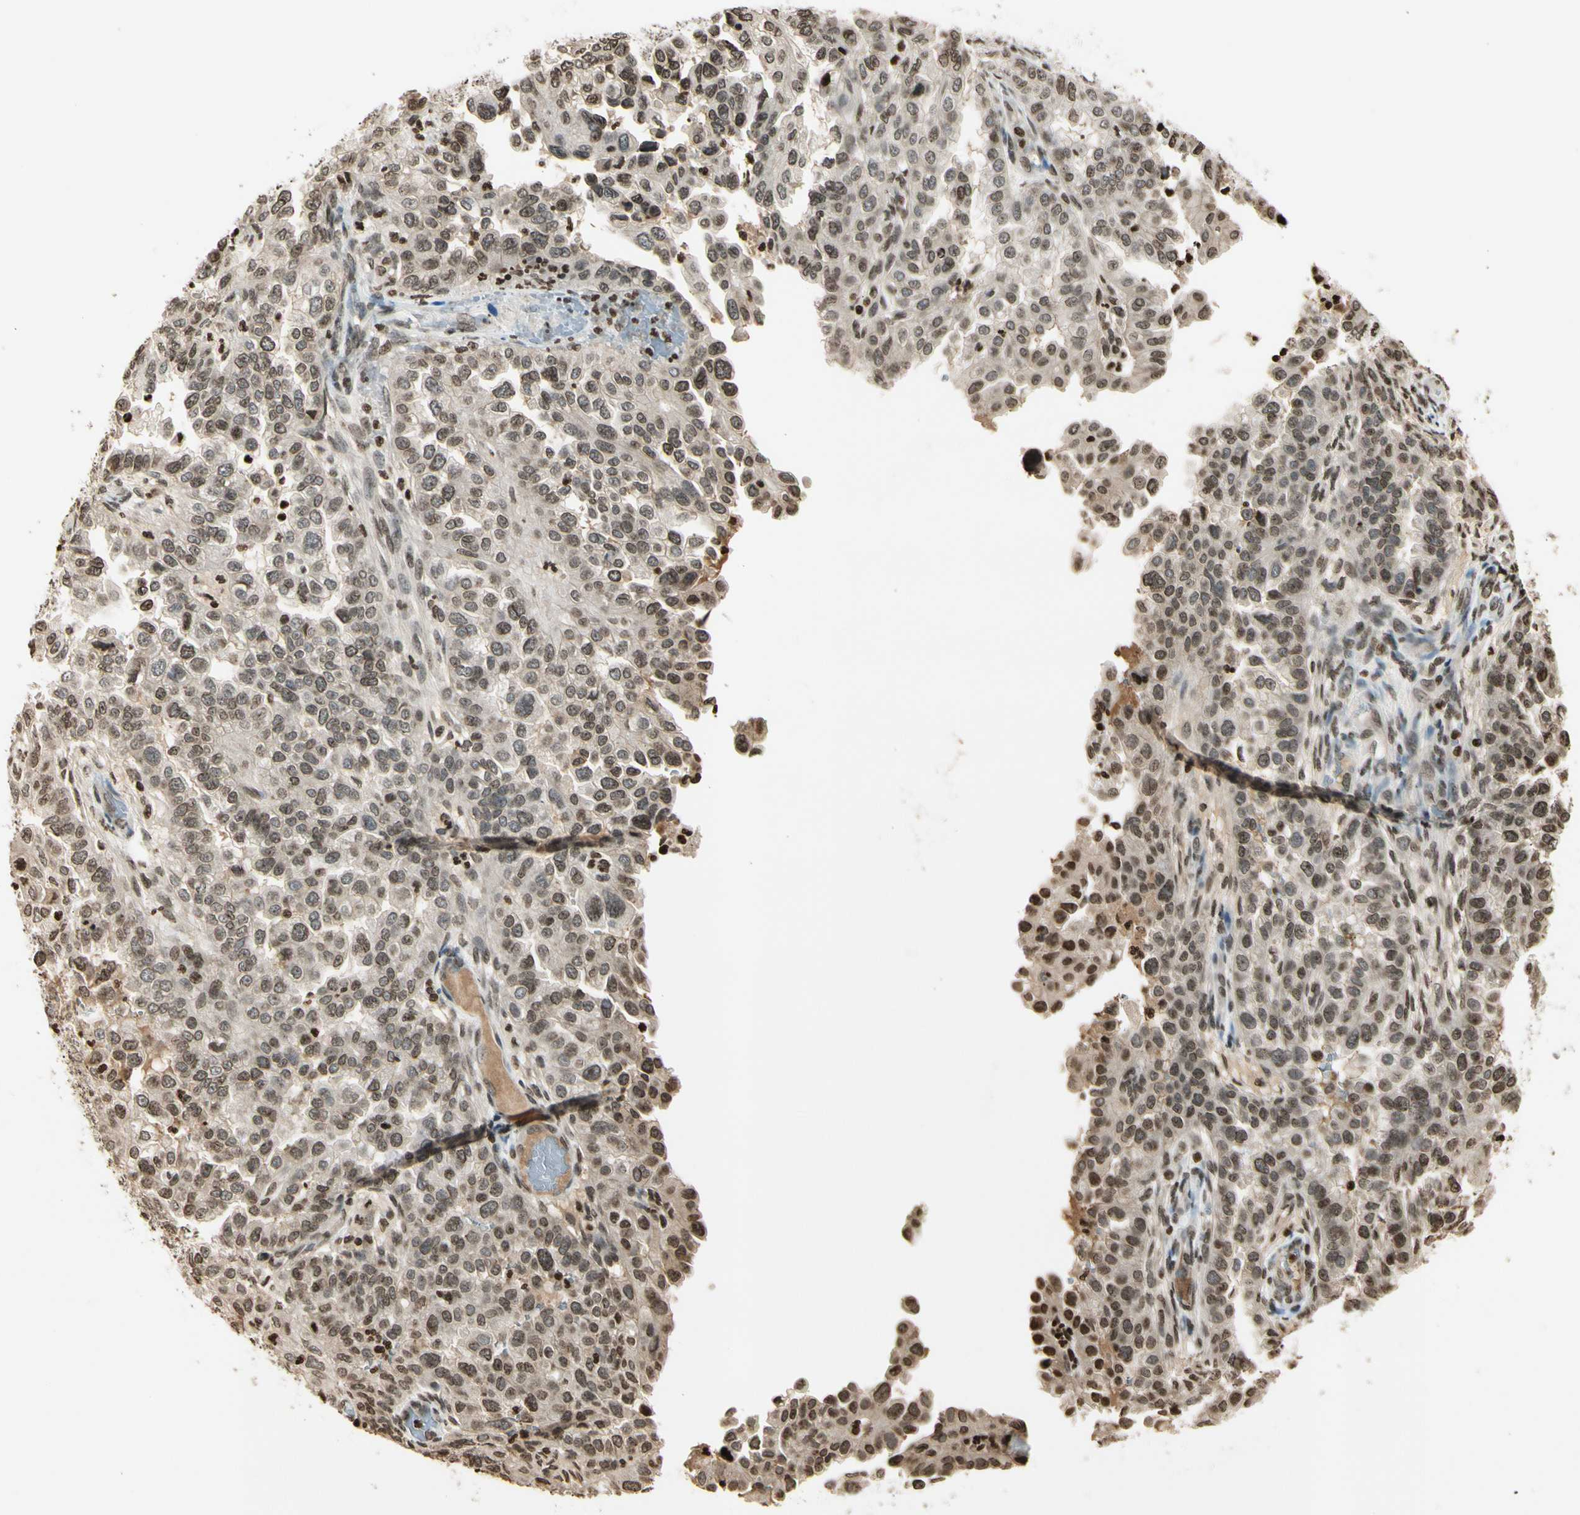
{"staining": {"intensity": "moderate", "quantity": ">75%", "location": "nuclear"}, "tissue": "endometrial cancer", "cell_type": "Tumor cells", "image_type": "cancer", "snomed": [{"axis": "morphology", "description": "Adenocarcinoma, NOS"}, {"axis": "topography", "description": "Endometrium"}], "caption": "Adenocarcinoma (endometrial) stained with DAB (3,3'-diaminobenzidine) immunohistochemistry exhibits medium levels of moderate nuclear expression in about >75% of tumor cells. (DAB = brown stain, brightfield microscopy at high magnification).", "gene": "RORA", "patient": {"sex": "female", "age": 85}}